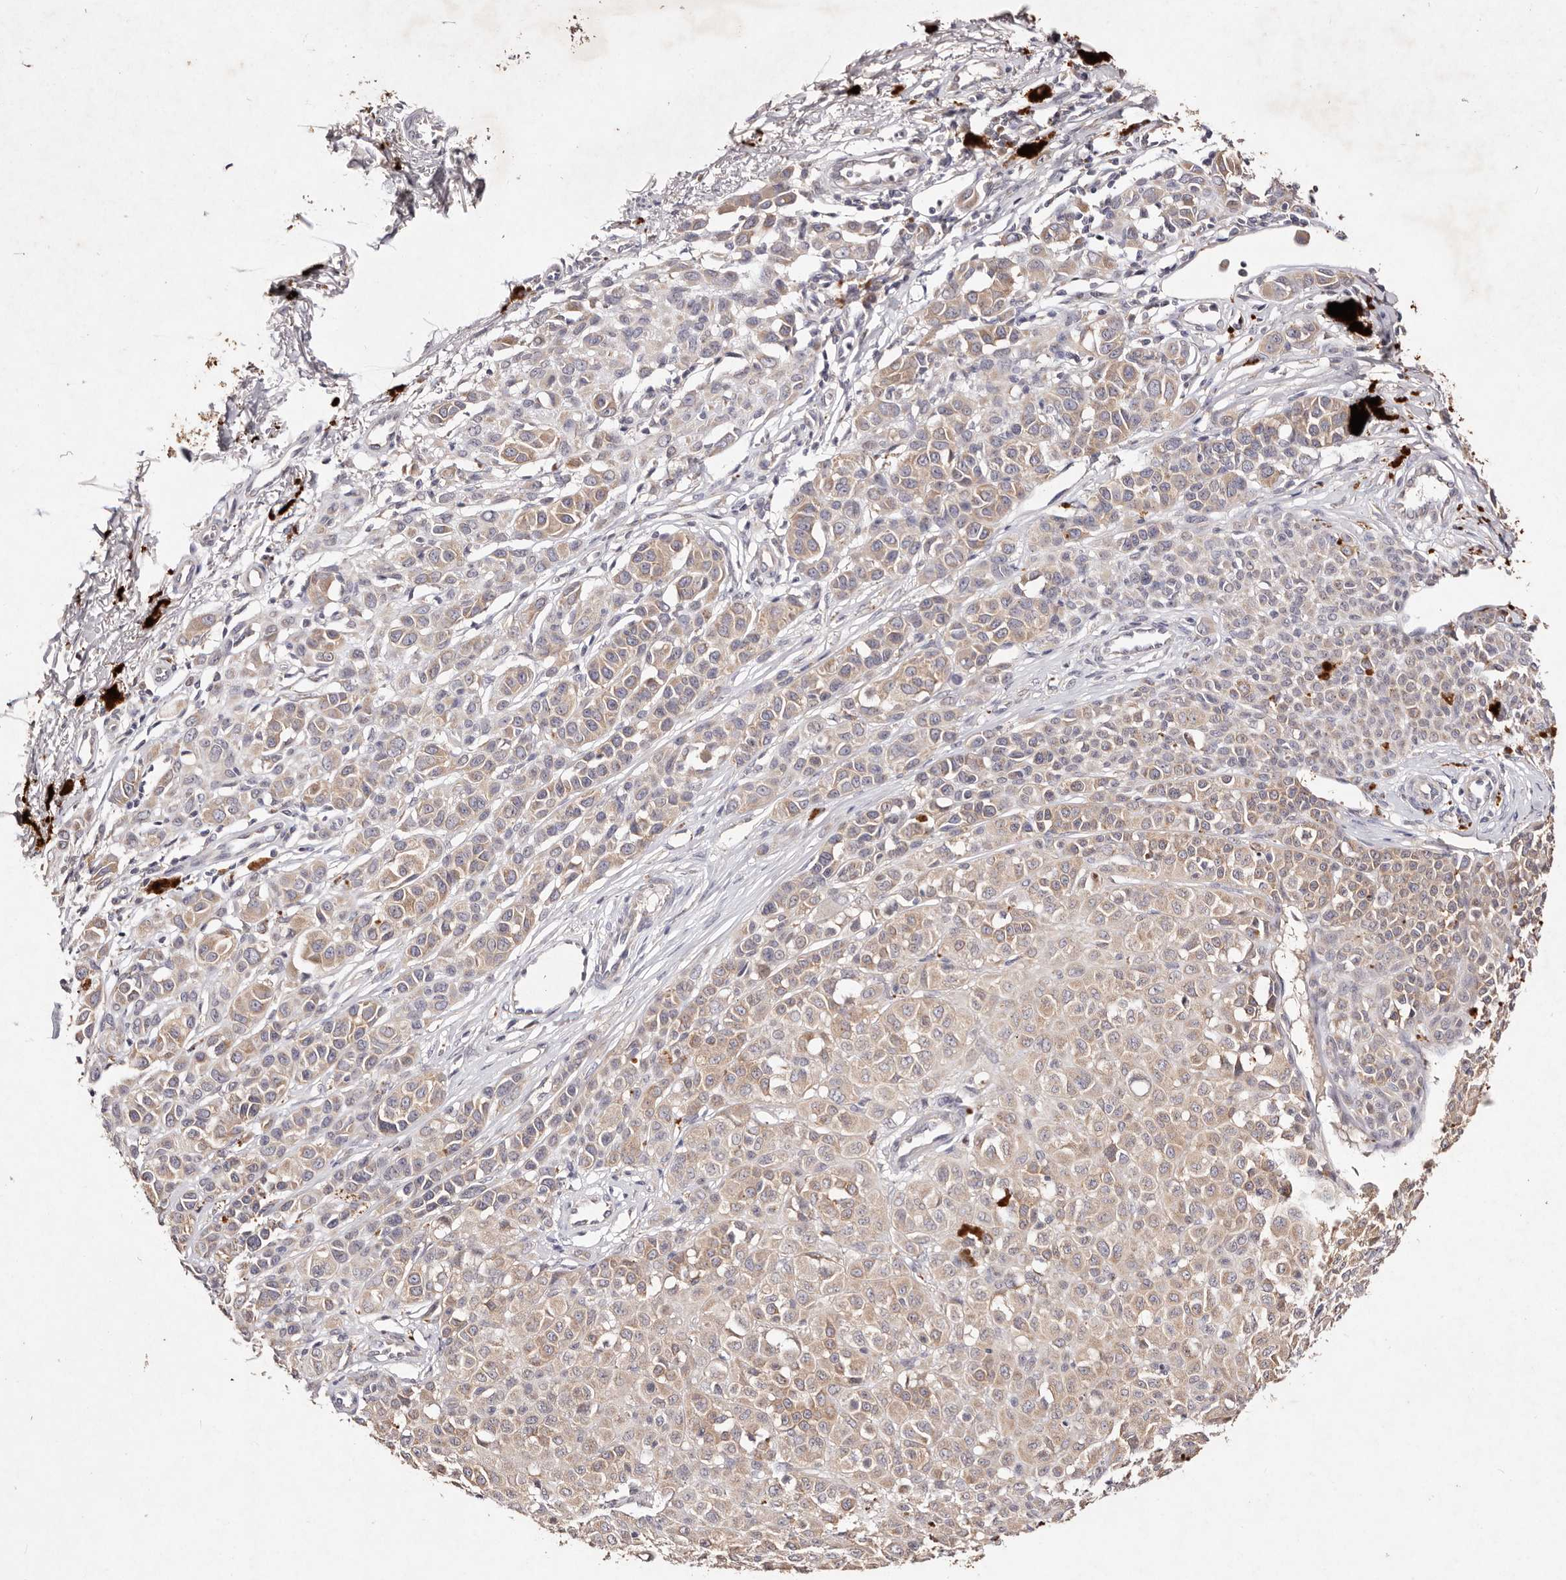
{"staining": {"intensity": "weak", "quantity": "25%-75%", "location": "cytoplasmic/membranous"}, "tissue": "melanoma", "cell_type": "Tumor cells", "image_type": "cancer", "snomed": [{"axis": "morphology", "description": "Malignant melanoma, NOS"}, {"axis": "topography", "description": "Skin of leg"}], "caption": "Weak cytoplasmic/membranous staining for a protein is present in about 25%-75% of tumor cells of malignant melanoma using IHC.", "gene": "TSC2", "patient": {"sex": "female", "age": 72}}